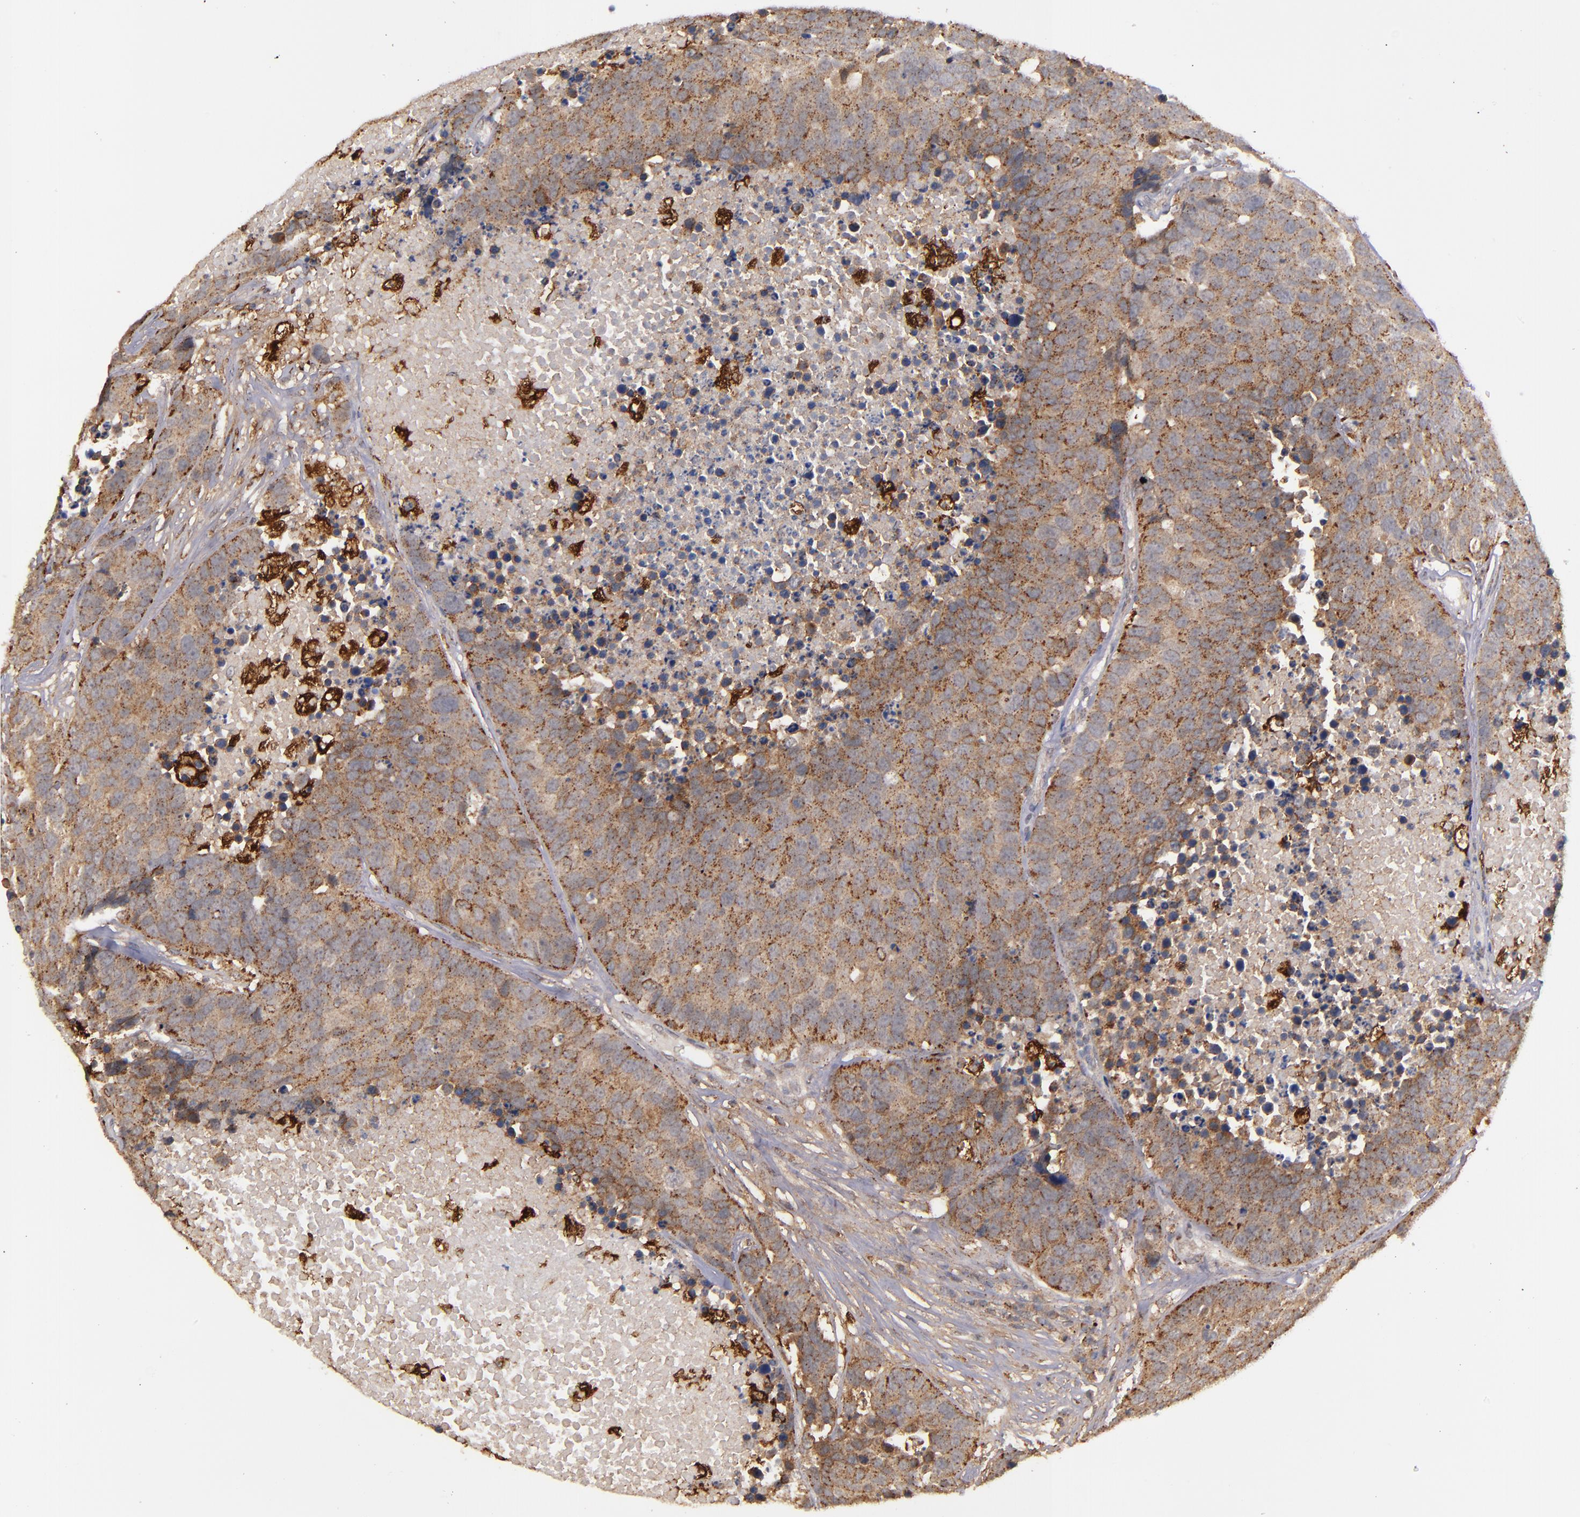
{"staining": {"intensity": "moderate", "quantity": ">75%", "location": "cytoplasmic/membranous"}, "tissue": "carcinoid", "cell_type": "Tumor cells", "image_type": "cancer", "snomed": [{"axis": "morphology", "description": "Carcinoid, malignant, NOS"}, {"axis": "topography", "description": "Lung"}], "caption": "The micrograph shows immunohistochemical staining of carcinoid. There is moderate cytoplasmic/membranous staining is appreciated in approximately >75% of tumor cells. The protein is stained brown, and the nuclei are stained in blue (DAB IHC with brightfield microscopy, high magnification).", "gene": "ZFYVE1", "patient": {"sex": "male", "age": 60}}